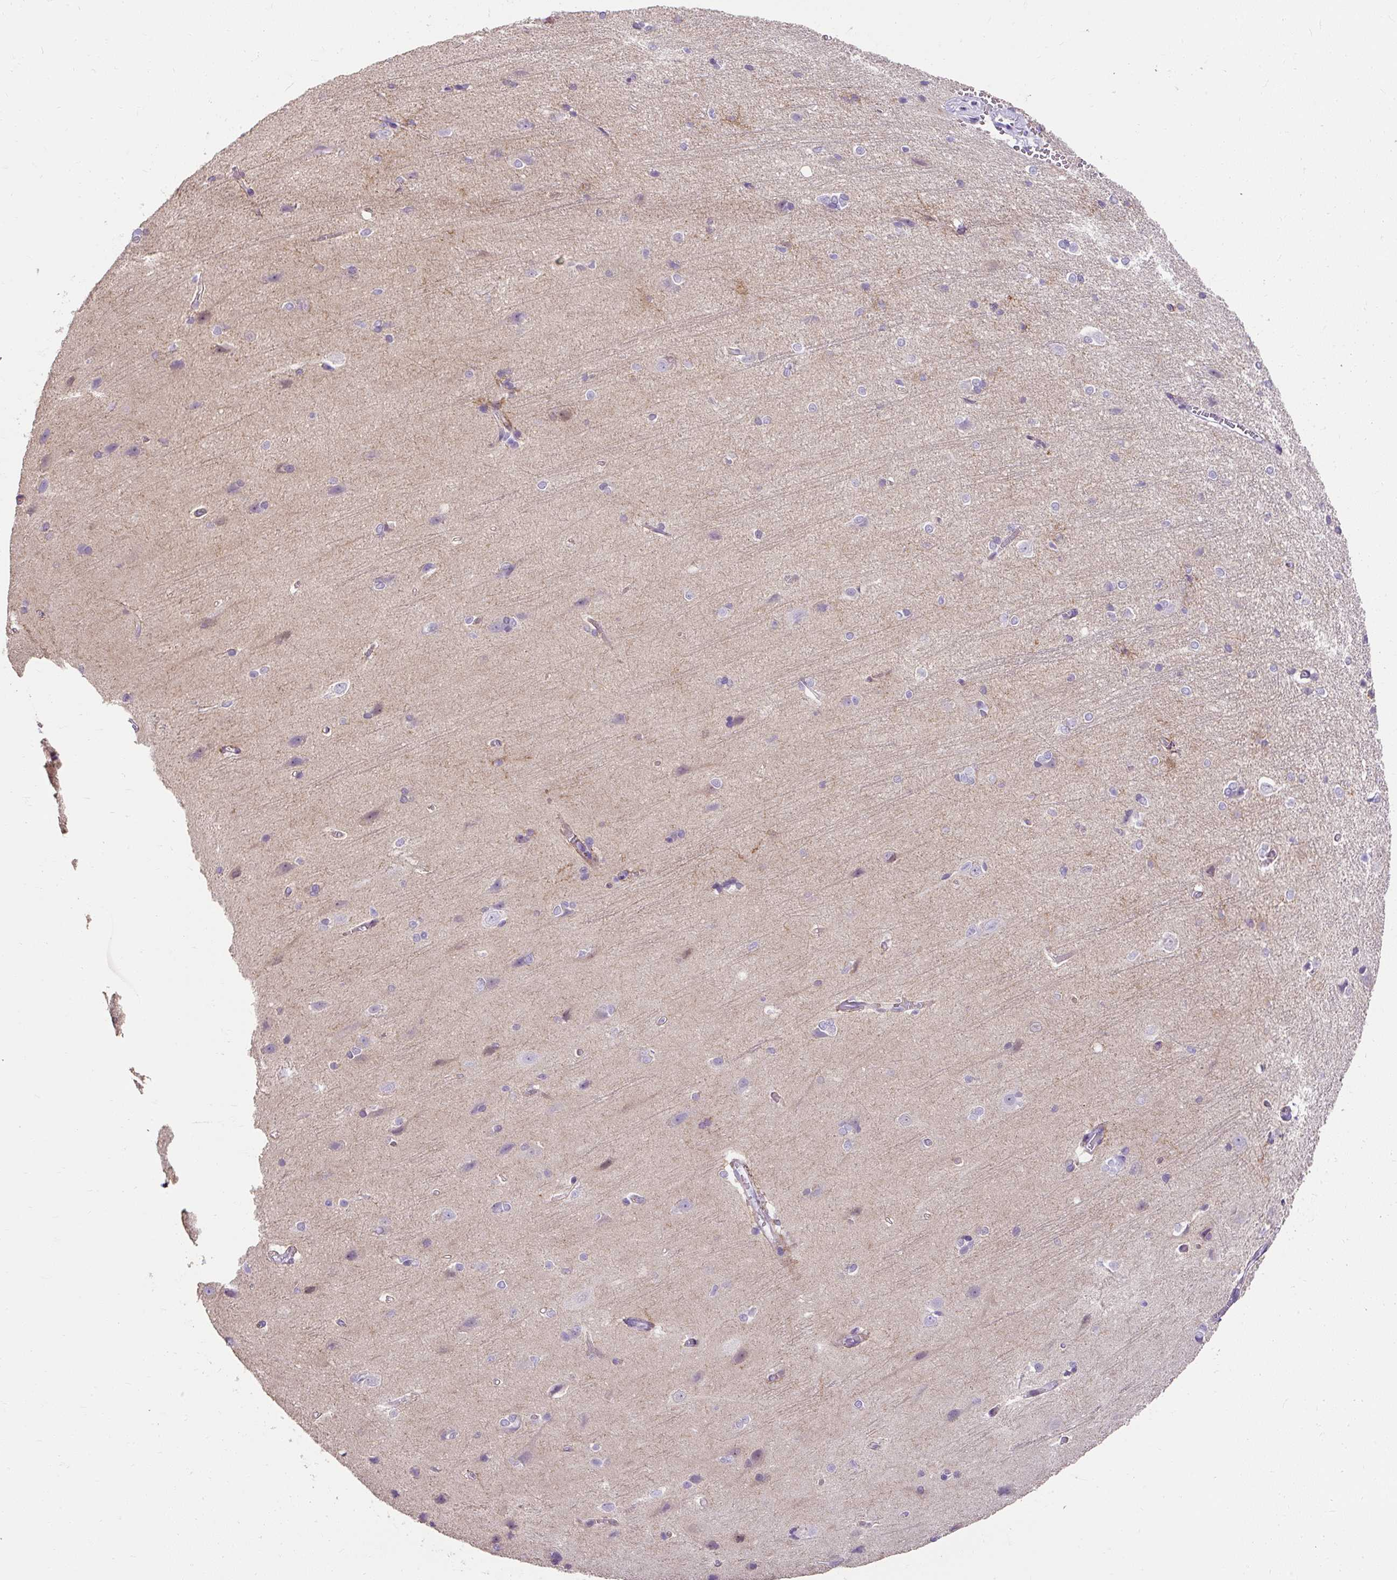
{"staining": {"intensity": "negative", "quantity": "none", "location": "none"}, "tissue": "cerebral cortex", "cell_type": "Endothelial cells", "image_type": "normal", "snomed": [{"axis": "morphology", "description": "Normal tissue, NOS"}, {"axis": "topography", "description": "Cerebral cortex"}], "caption": "This is a histopathology image of IHC staining of normal cerebral cortex, which shows no staining in endothelial cells. Nuclei are stained in blue.", "gene": "C2CD4C", "patient": {"sex": "male", "age": 37}}